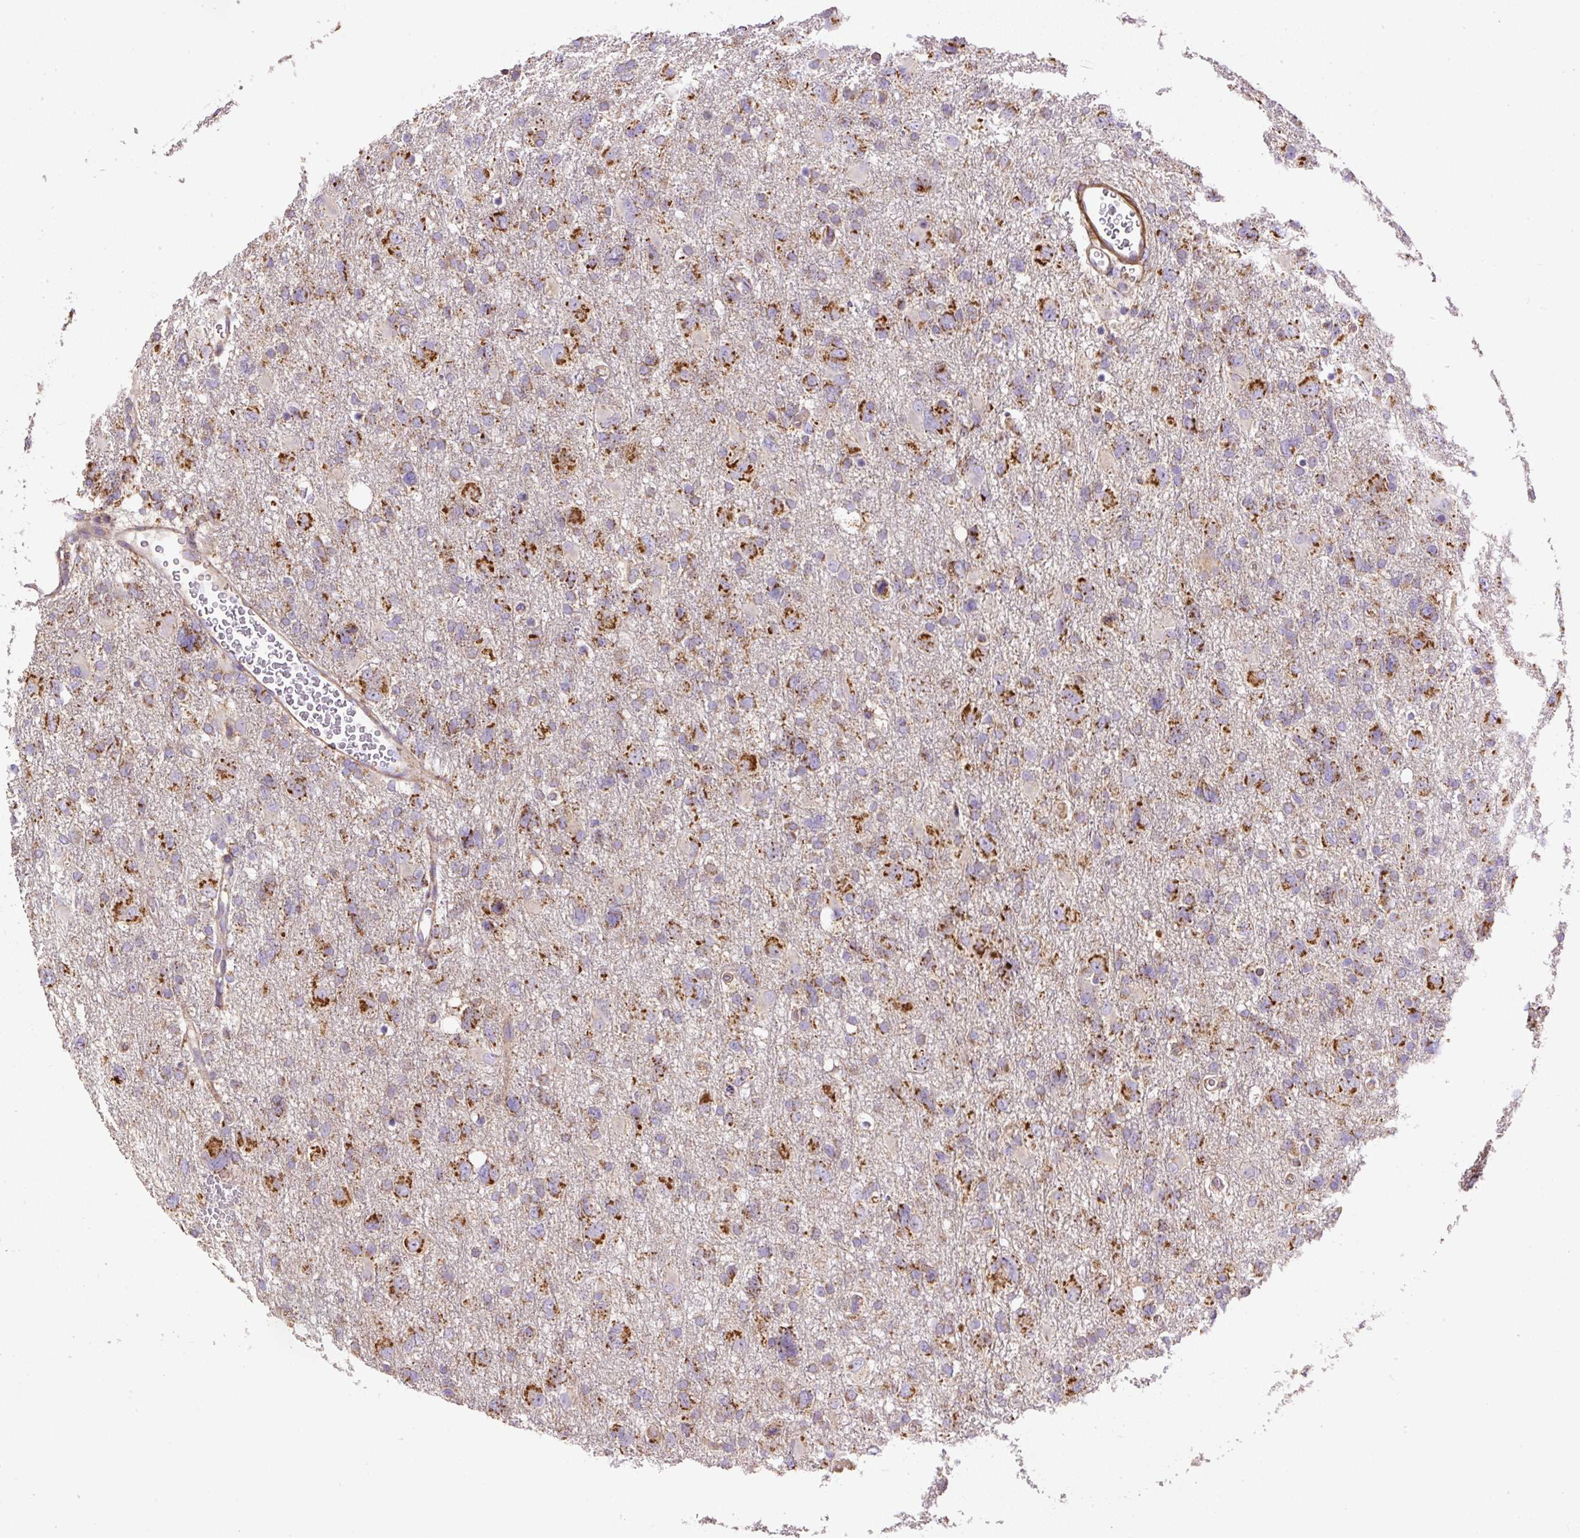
{"staining": {"intensity": "strong", "quantity": ">75%", "location": "cytoplasmic/membranous"}, "tissue": "glioma", "cell_type": "Tumor cells", "image_type": "cancer", "snomed": [{"axis": "morphology", "description": "Glioma, malignant, High grade"}, {"axis": "topography", "description": "Brain"}], "caption": "High-power microscopy captured an immunohistochemistry photomicrograph of glioma, revealing strong cytoplasmic/membranous positivity in about >75% of tumor cells.", "gene": "NDUFAF2", "patient": {"sex": "male", "age": 61}}